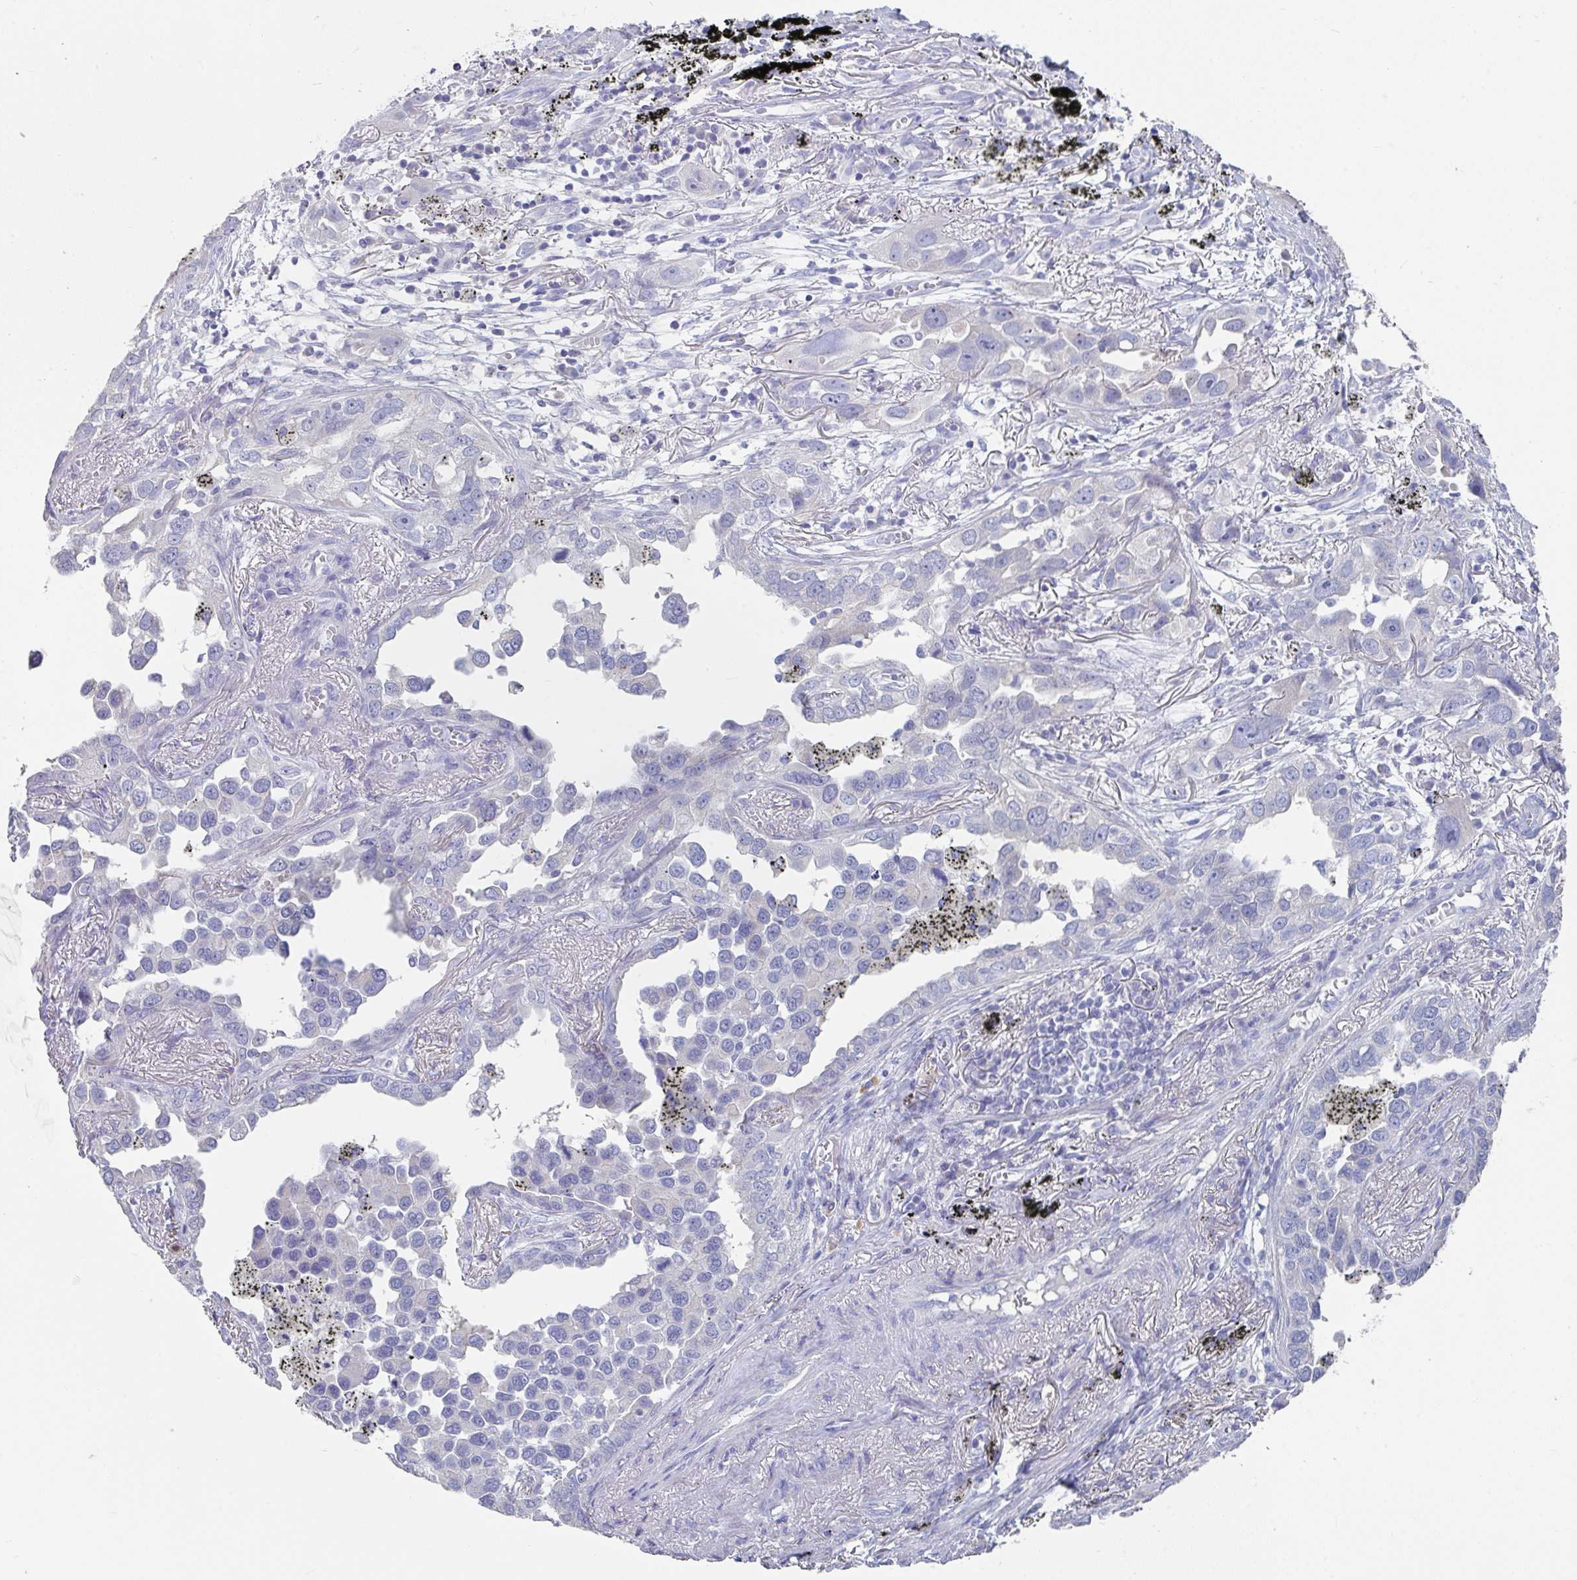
{"staining": {"intensity": "negative", "quantity": "none", "location": "none"}, "tissue": "lung cancer", "cell_type": "Tumor cells", "image_type": "cancer", "snomed": [{"axis": "morphology", "description": "Adenocarcinoma, NOS"}, {"axis": "topography", "description": "Lung"}], "caption": "Immunohistochemistry image of neoplastic tissue: lung cancer stained with DAB (3,3'-diaminobenzidine) reveals no significant protein staining in tumor cells.", "gene": "SLC44A4", "patient": {"sex": "male", "age": 67}}